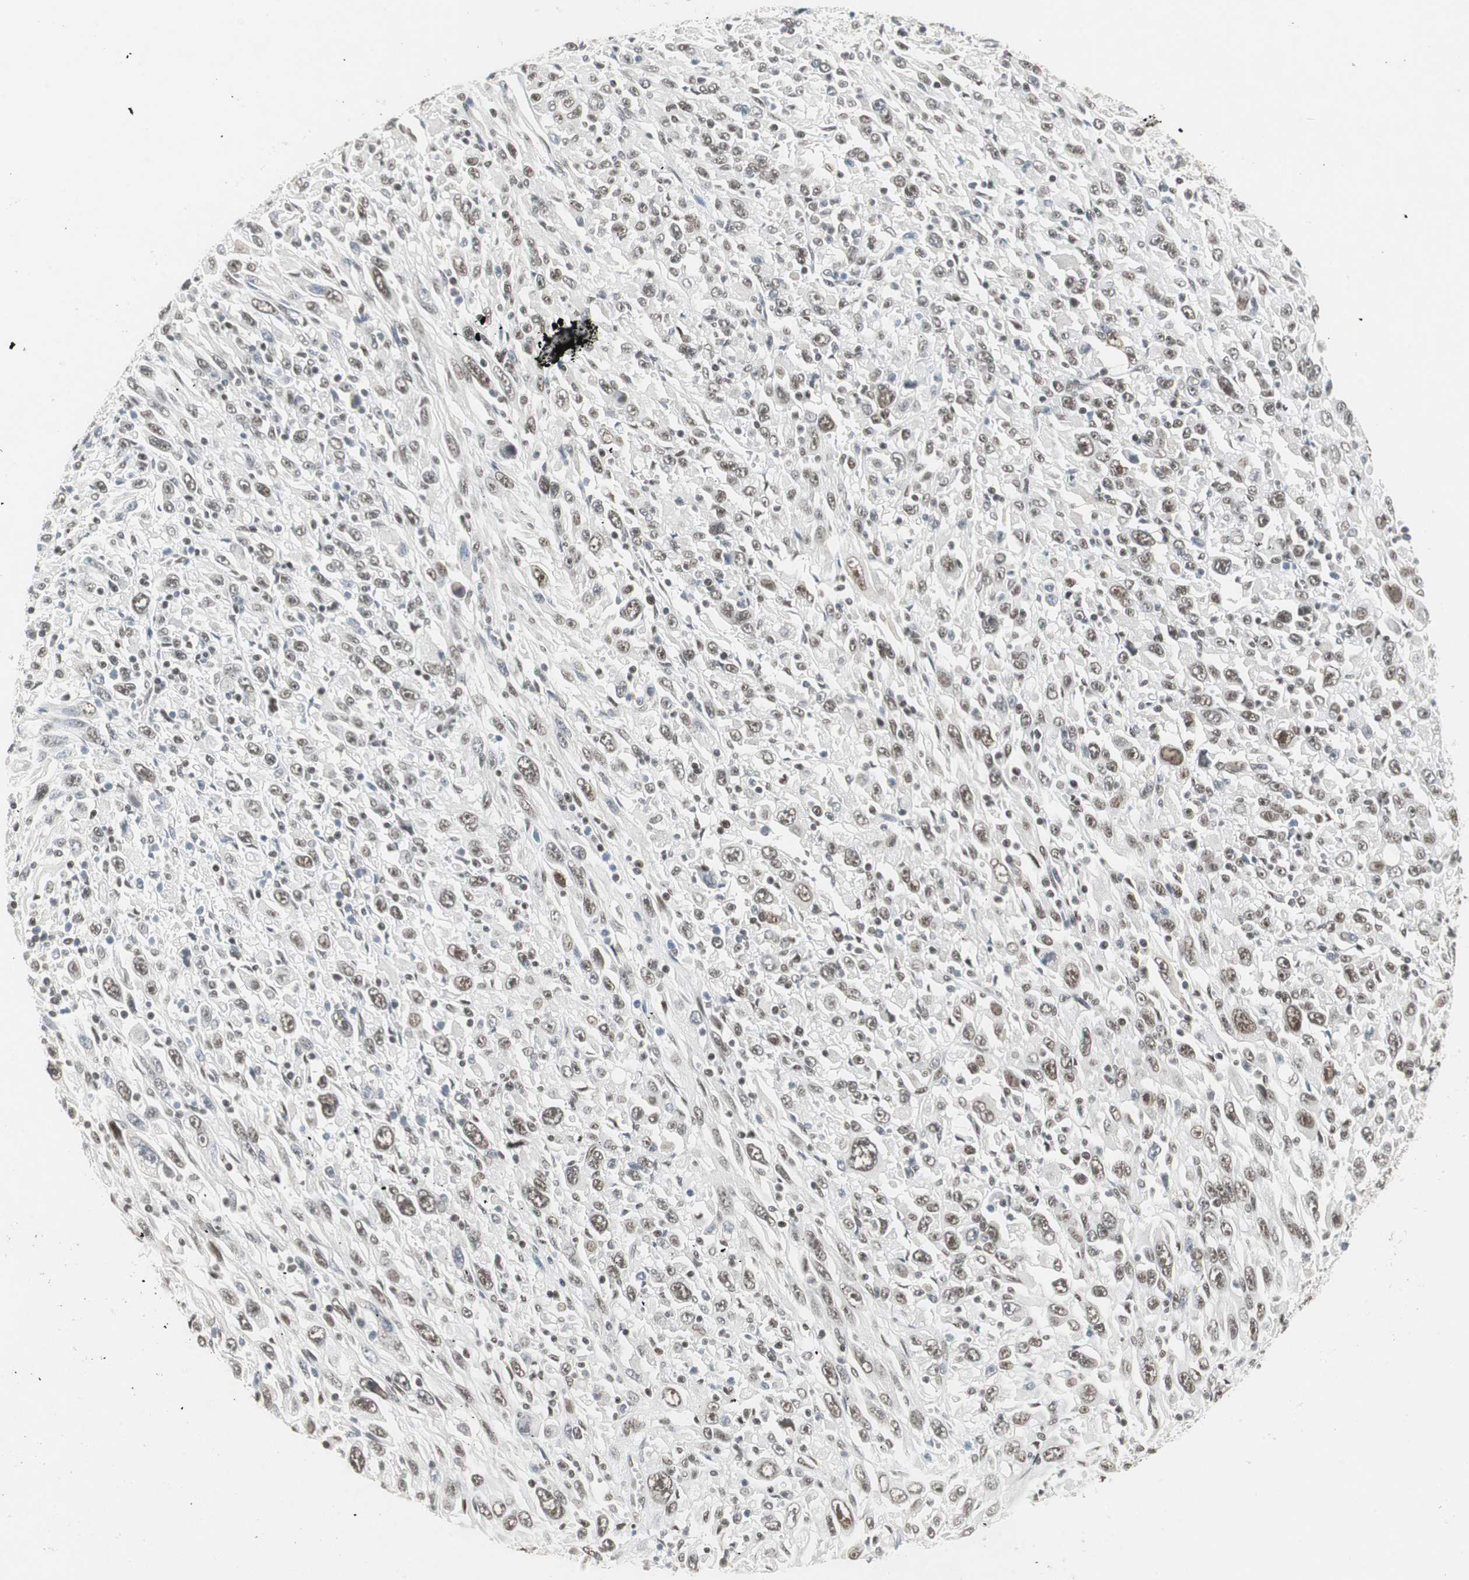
{"staining": {"intensity": "weak", "quantity": "25%-75%", "location": "nuclear"}, "tissue": "melanoma", "cell_type": "Tumor cells", "image_type": "cancer", "snomed": [{"axis": "morphology", "description": "Malignant melanoma, Metastatic site"}, {"axis": "topography", "description": "Skin"}], "caption": "Human malignant melanoma (metastatic site) stained with a protein marker demonstrates weak staining in tumor cells.", "gene": "RTF1", "patient": {"sex": "female", "age": 56}}